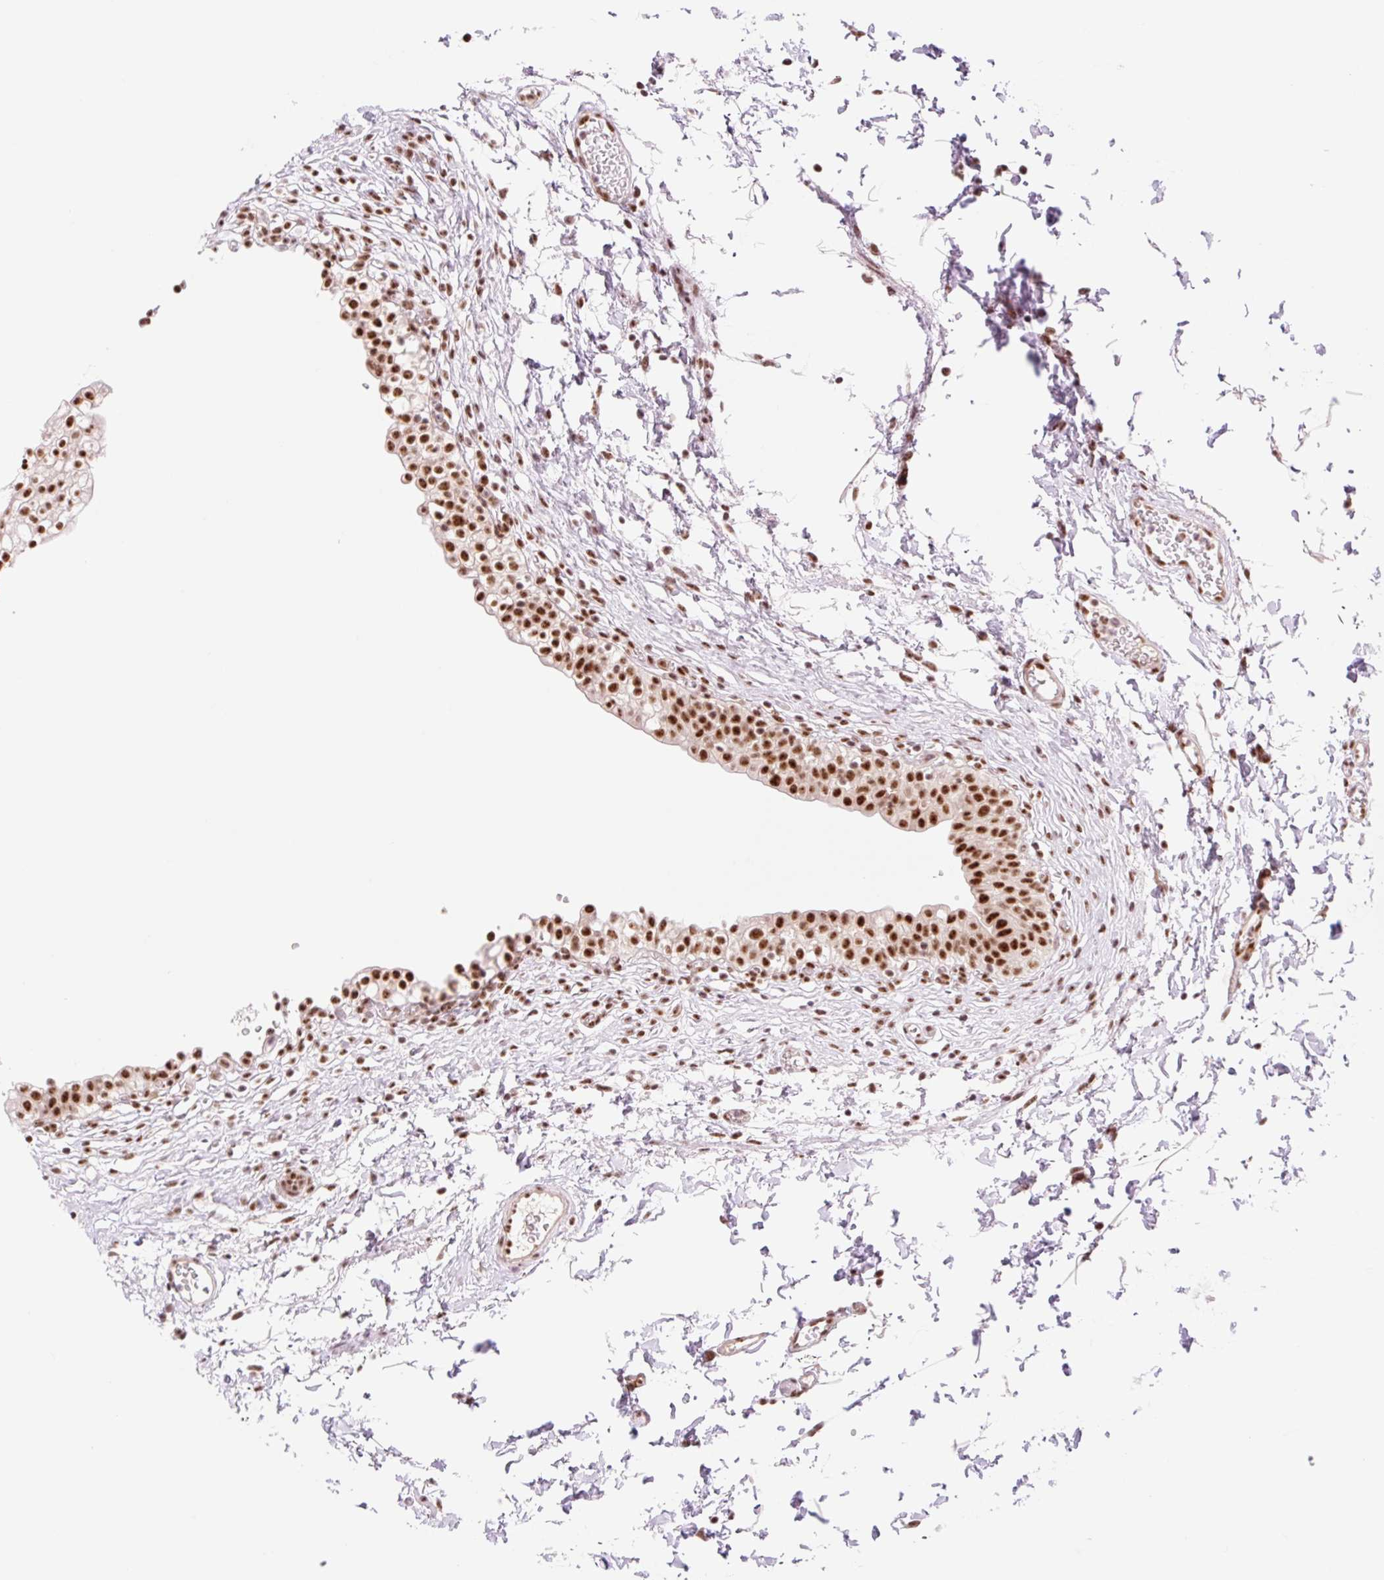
{"staining": {"intensity": "strong", "quantity": ">75%", "location": "nuclear"}, "tissue": "urinary bladder", "cell_type": "Urothelial cells", "image_type": "normal", "snomed": [{"axis": "morphology", "description": "Normal tissue, NOS"}, {"axis": "topography", "description": "Urinary bladder"}, {"axis": "topography", "description": "Peripheral nerve tissue"}], "caption": "IHC histopathology image of benign urinary bladder stained for a protein (brown), which demonstrates high levels of strong nuclear staining in approximately >75% of urothelial cells.", "gene": "PRDM11", "patient": {"sex": "male", "age": 55}}